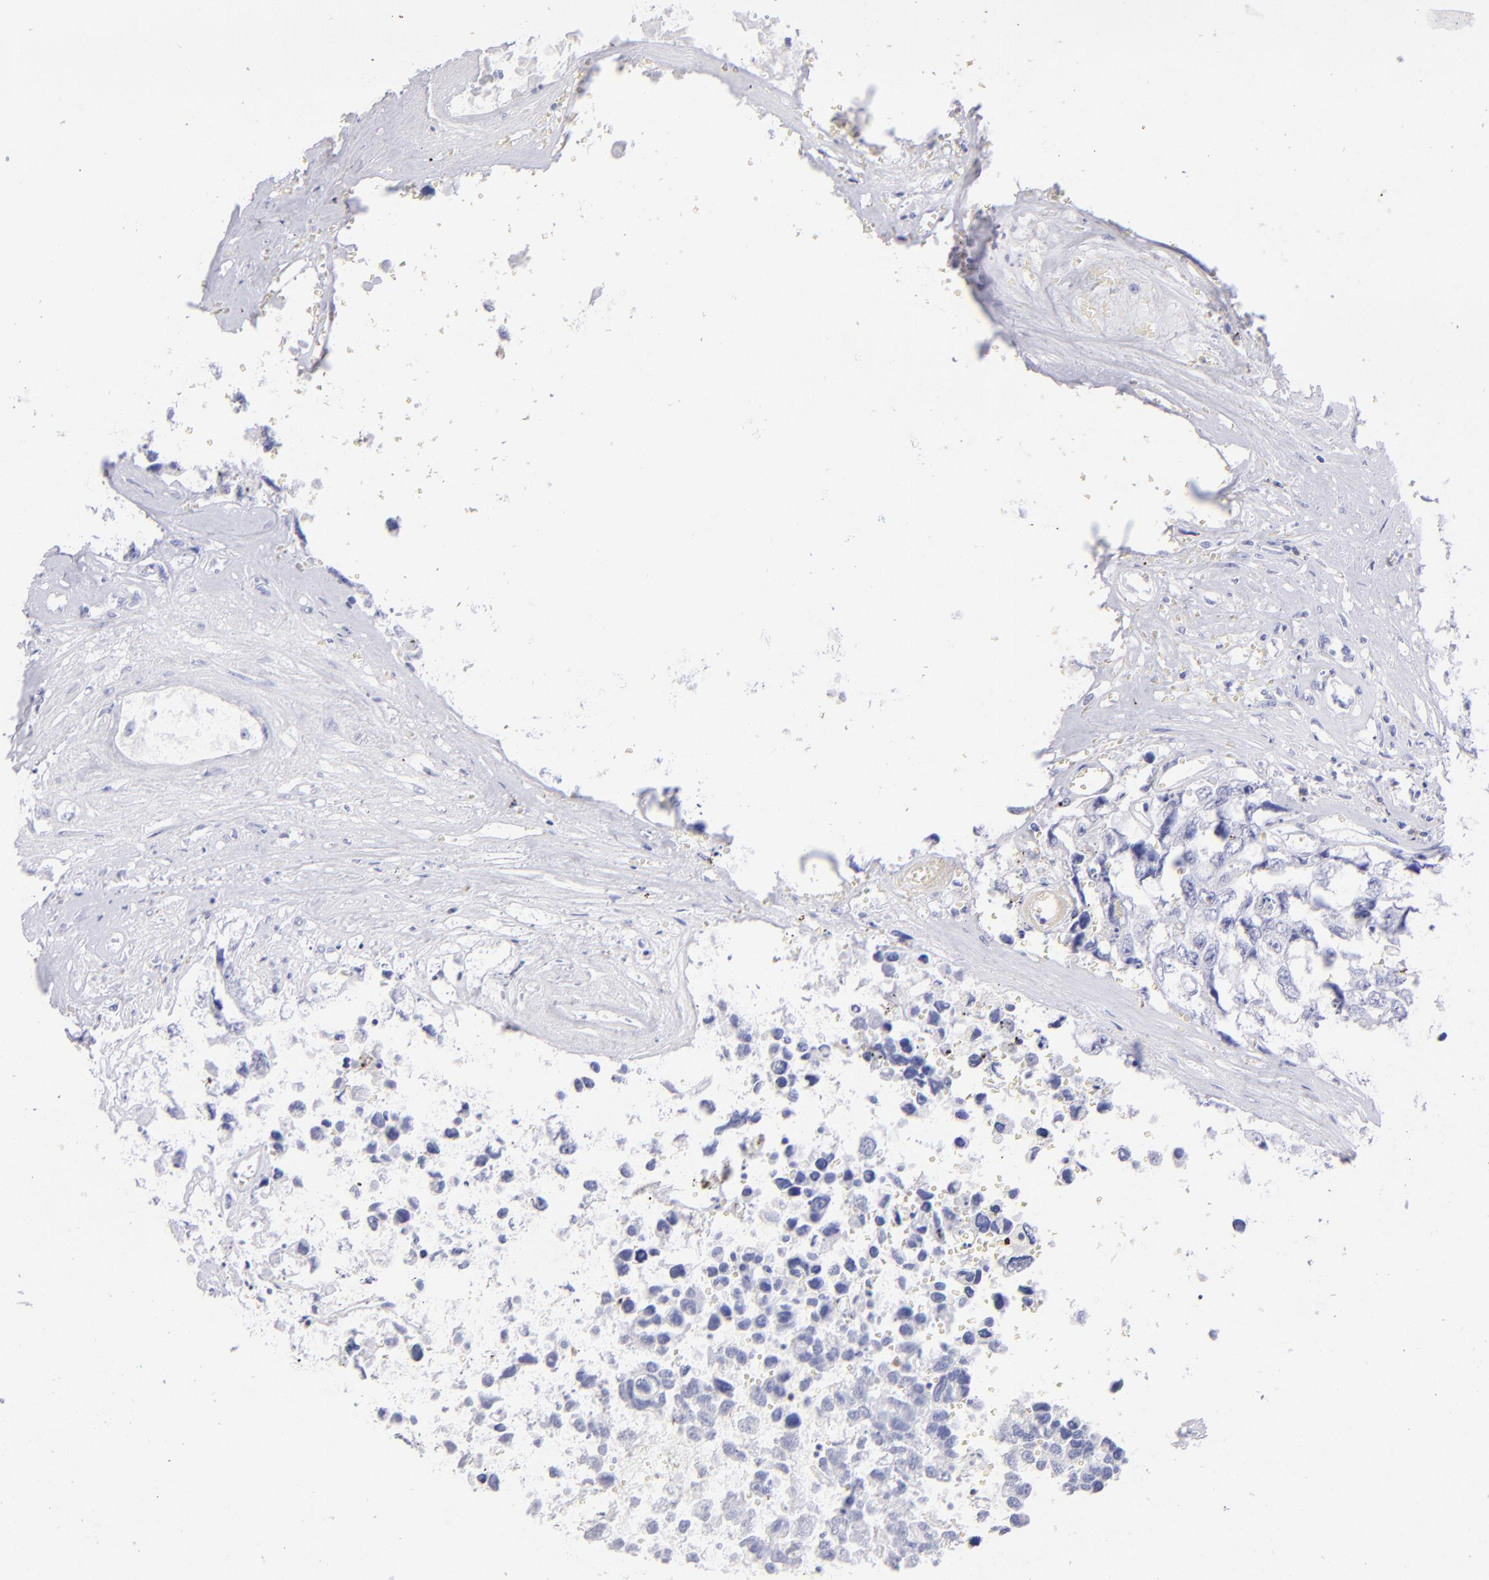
{"staining": {"intensity": "negative", "quantity": "none", "location": "none"}, "tissue": "testis cancer", "cell_type": "Tumor cells", "image_type": "cancer", "snomed": [{"axis": "morphology", "description": "Carcinoma, Embryonal, NOS"}, {"axis": "topography", "description": "Testis"}], "caption": "An immunohistochemistry (IHC) micrograph of testis embryonal carcinoma is shown. There is no staining in tumor cells of testis embryonal carcinoma.", "gene": "CD69", "patient": {"sex": "male", "age": 31}}